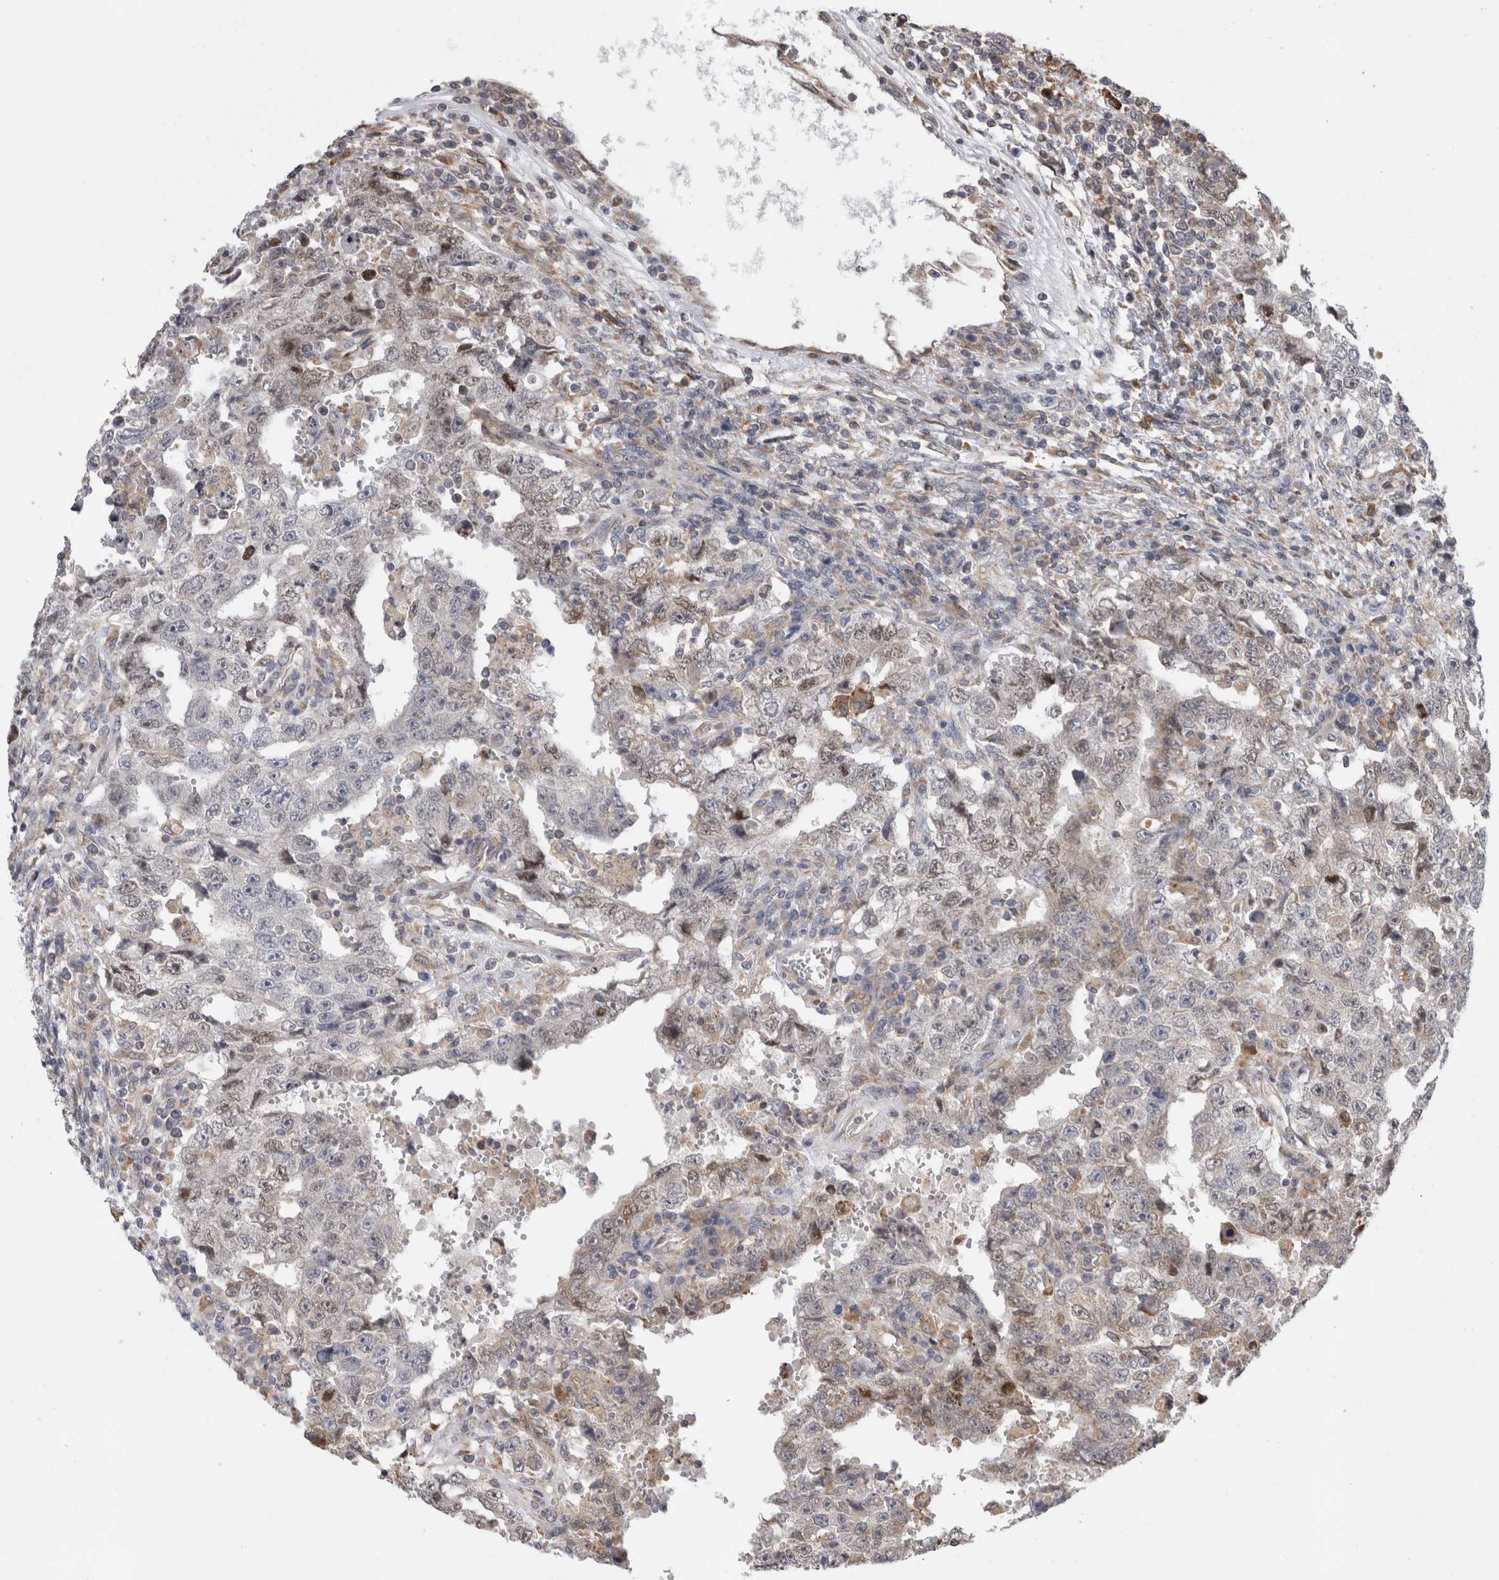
{"staining": {"intensity": "weak", "quantity": "25%-75%", "location": "nuclear"}, "tissue": "testis cancer", "cell_type": "Tumor cells", "image_type": "cancer", "snomed": [{"axis": "morphology", "description": "Carcinoma, Embryonal, NOS"}, {"axis": "topography", "description": "Testis"}], "caption": "Approximately 25%-75% of tumor cells in testis embryonal carcinoma reveal weak nuclear protein expression as visualized by brown immunohistochemical staining.", "gene": "PARP6", "patient": {"sex": "male", "age": 26}}